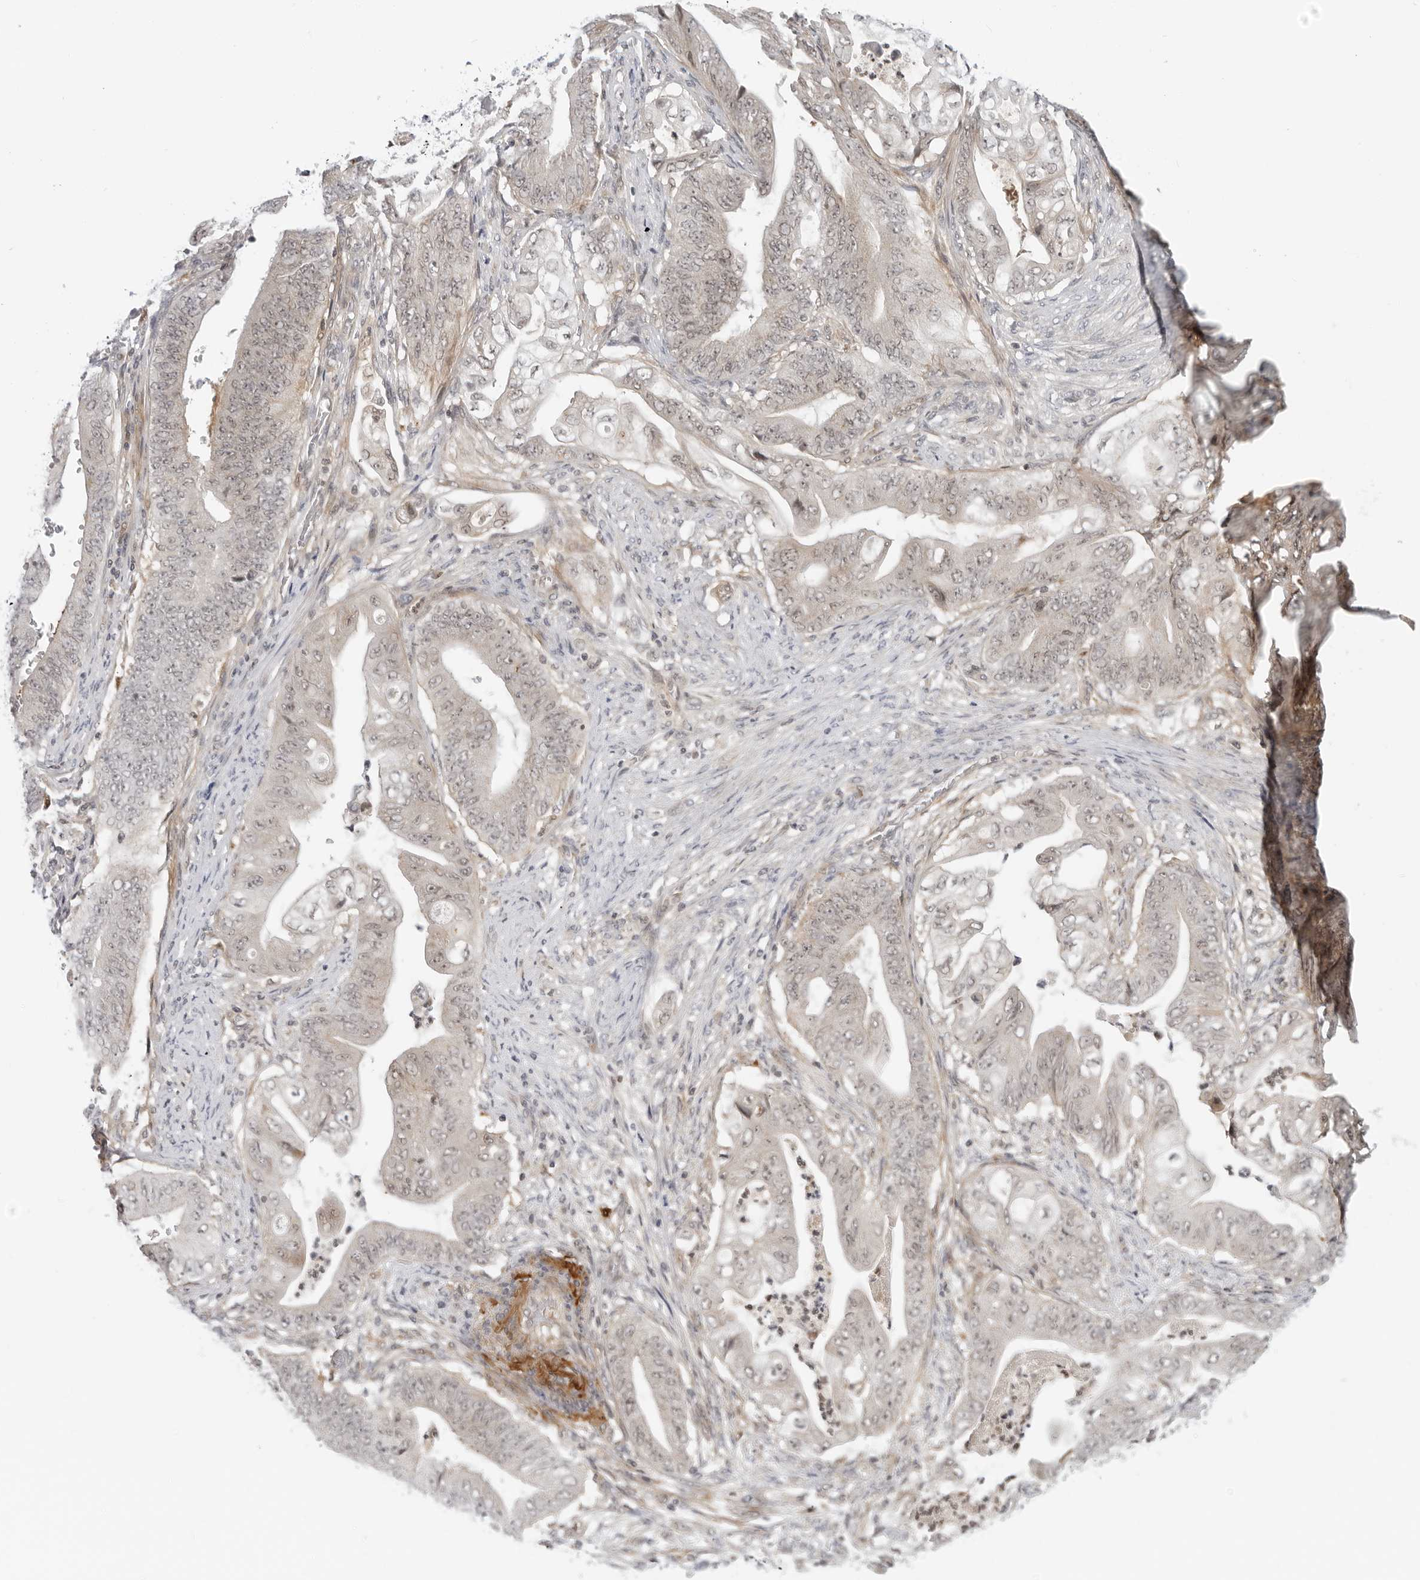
{"staining": {"intensity": "negative", "quantity": "none", "location": "none"}, "tissue": "stomach cancer", "cell_type": "Tumor cells", "image_type": "cancer", "snomed": [{"axis": "morphology", "description": "Adenocarcinoma, NOS"}, {"axis": "topography", "description": "Stomach"}], "caption": "Immunohistochemistry (IHC) histopathology image of human stomach cancer (adenocarcinoma) stained for a protein (brown), which reveals no staining in tumor cells.", "gene": "SUGCT", "patient": {"sex": "female", "age": 73}}